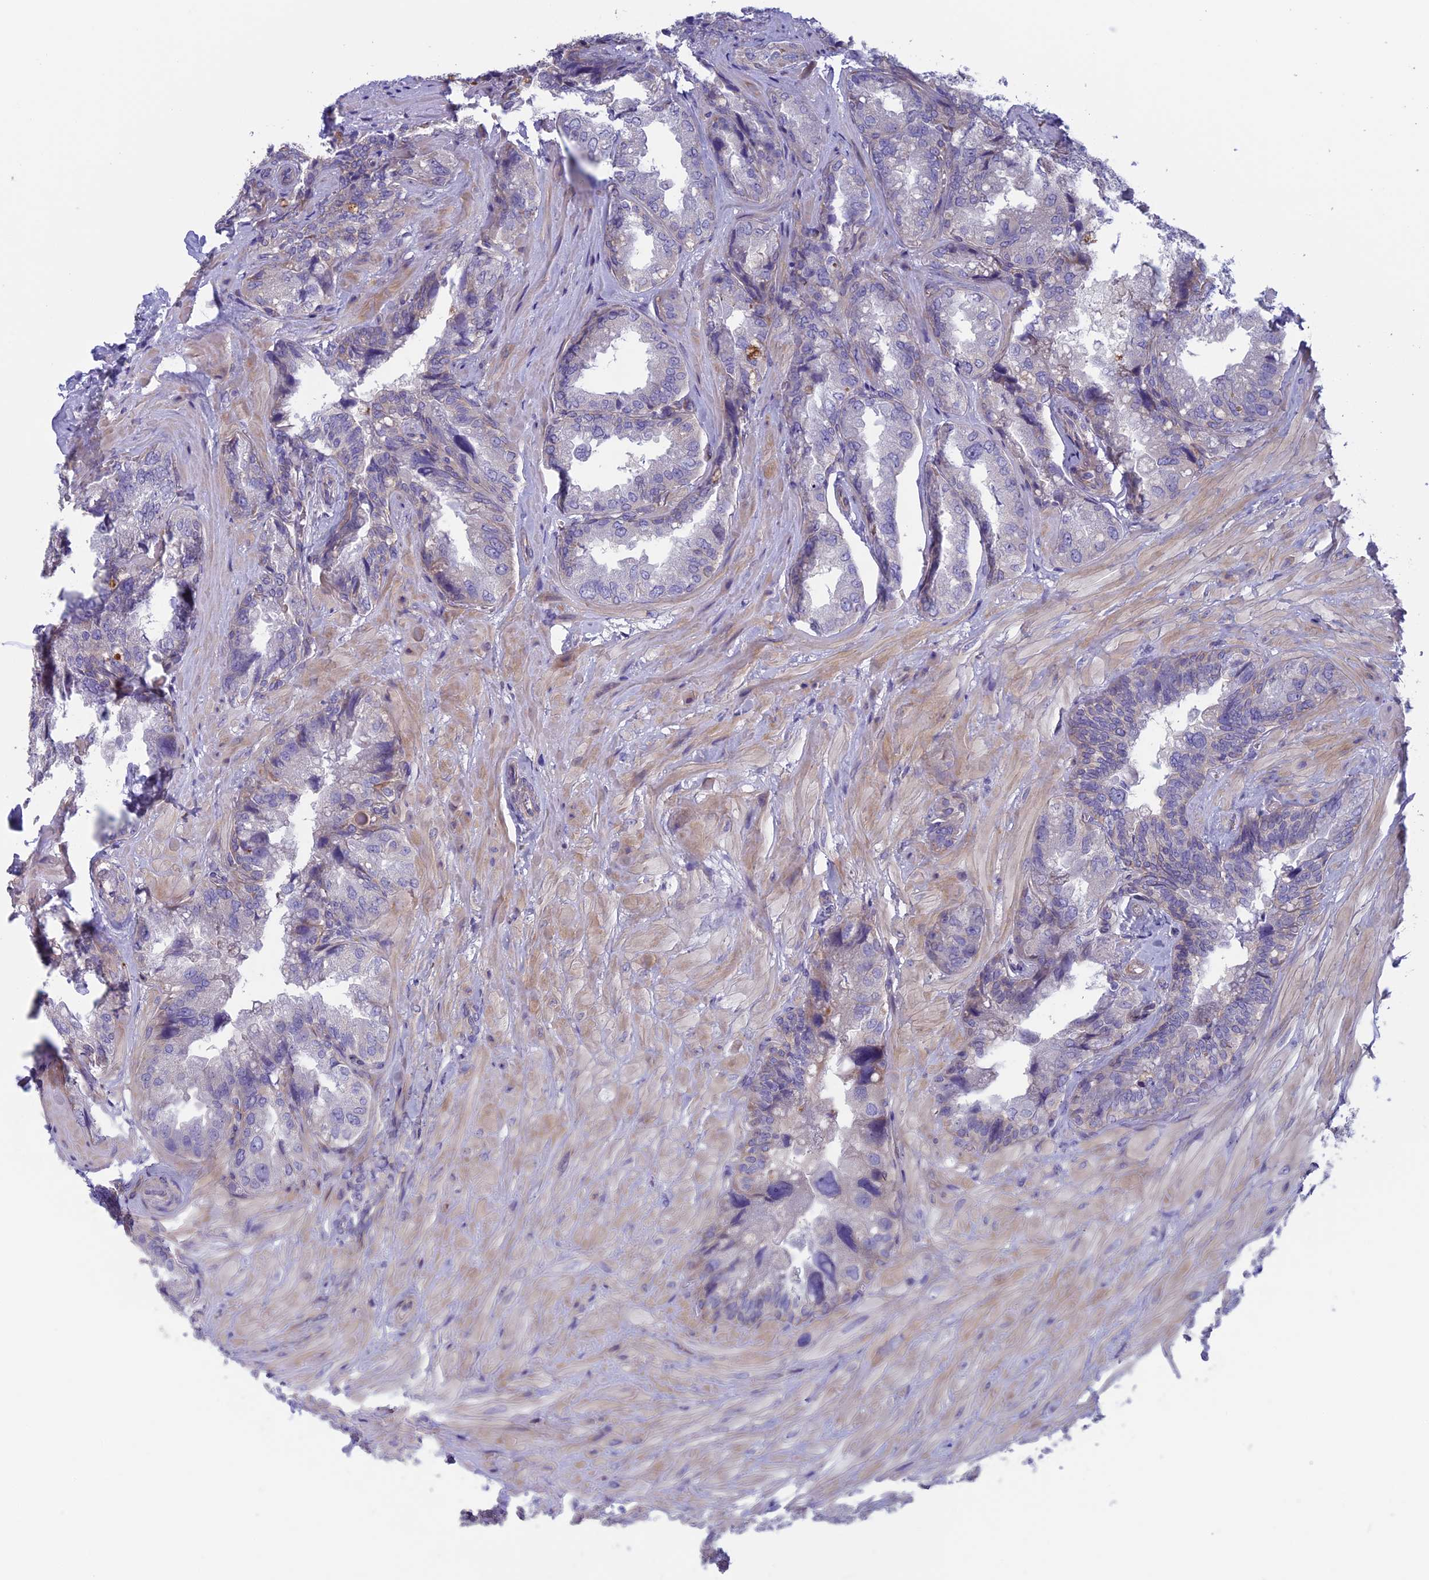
{"staining": {"intensity": "negative", "quantity": "none", "location": "none"}, "tissue": "seminal vesicle", "cell_type": "Glandular cells", "image_type": "normal", "snomed": [{"axis": "morphology", "description": "Normal tissue, NOS"}, {"axis": "topography", "description": "Prostate and seminal vesicle, NOS"}, {"axis": "topography", "description": "Prostate"}, {"axis": "topography", "description": "Seminal veicle"}], "caption": "Seminal vesicle was stained to show a protein in brown. There is no significant expression in glandular cells. Brightfield microscopy of IHC stained with DAB (3,3'-diaminobenzidine) (brown) and hematoxylin (blue), captured at high magnification.", "gene": "CNOT6L", "patient": {"sex": "male", "age": 67}}